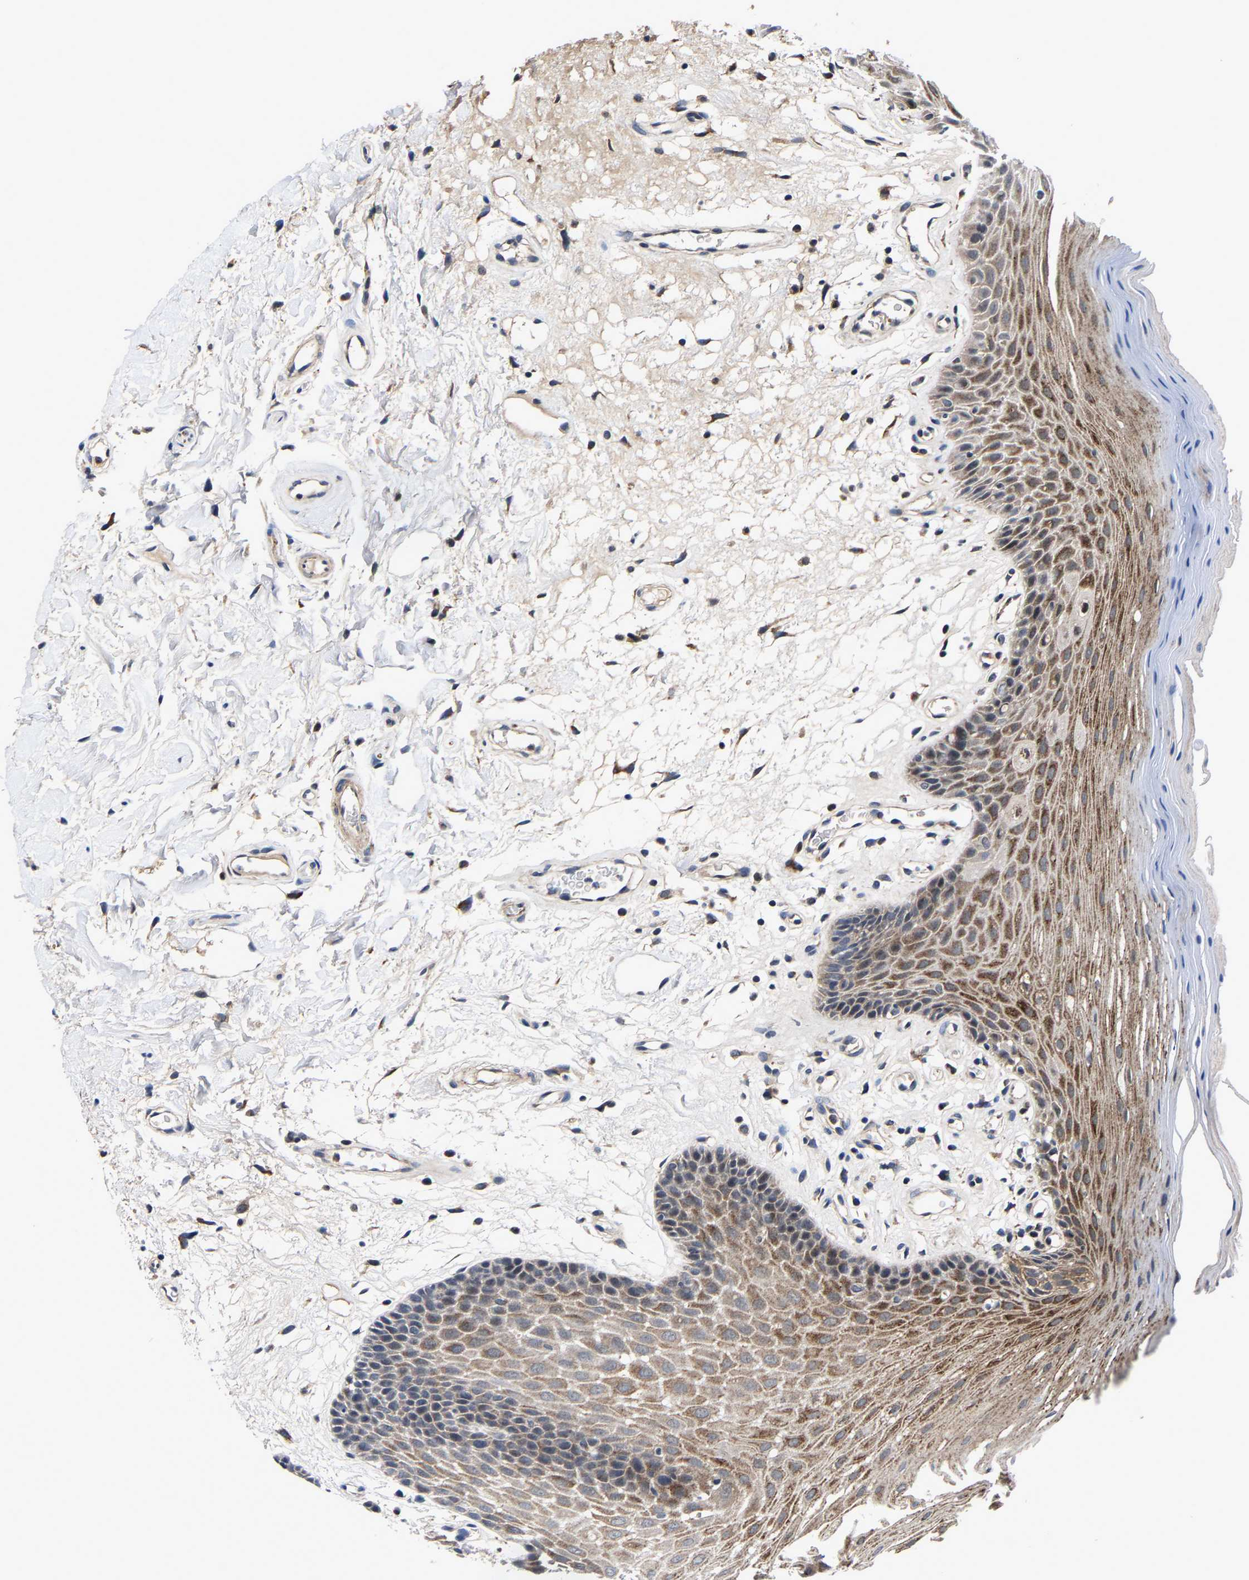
{"staining": {"intensity": "moderate", "quantity": "25%-75%", "location": "cytoplasmic/membranous"}, "tissue": "oral mucosa", "cell_type": "Squamous epithelial cells", "image_type": "normal", "snomed": [{"axis": "morphology", "description": "Normal tissue, NOS"}, {"axis": "morphology", "description": "Squamous cell carcinoma, NOS"}, {"axis": "topography", "description": "Oral tissue"}, {"axis": "topography", "description": "Head-Neck"}], "caption": "The micrograph reveals staining of benign oral mucosa, revealing moderate cytoplasmic/membranous protein expression (brown color) within squamous epithelial cells.", "gene": "SLC12A2", "patient": {"sex": "male", "age": 71}}